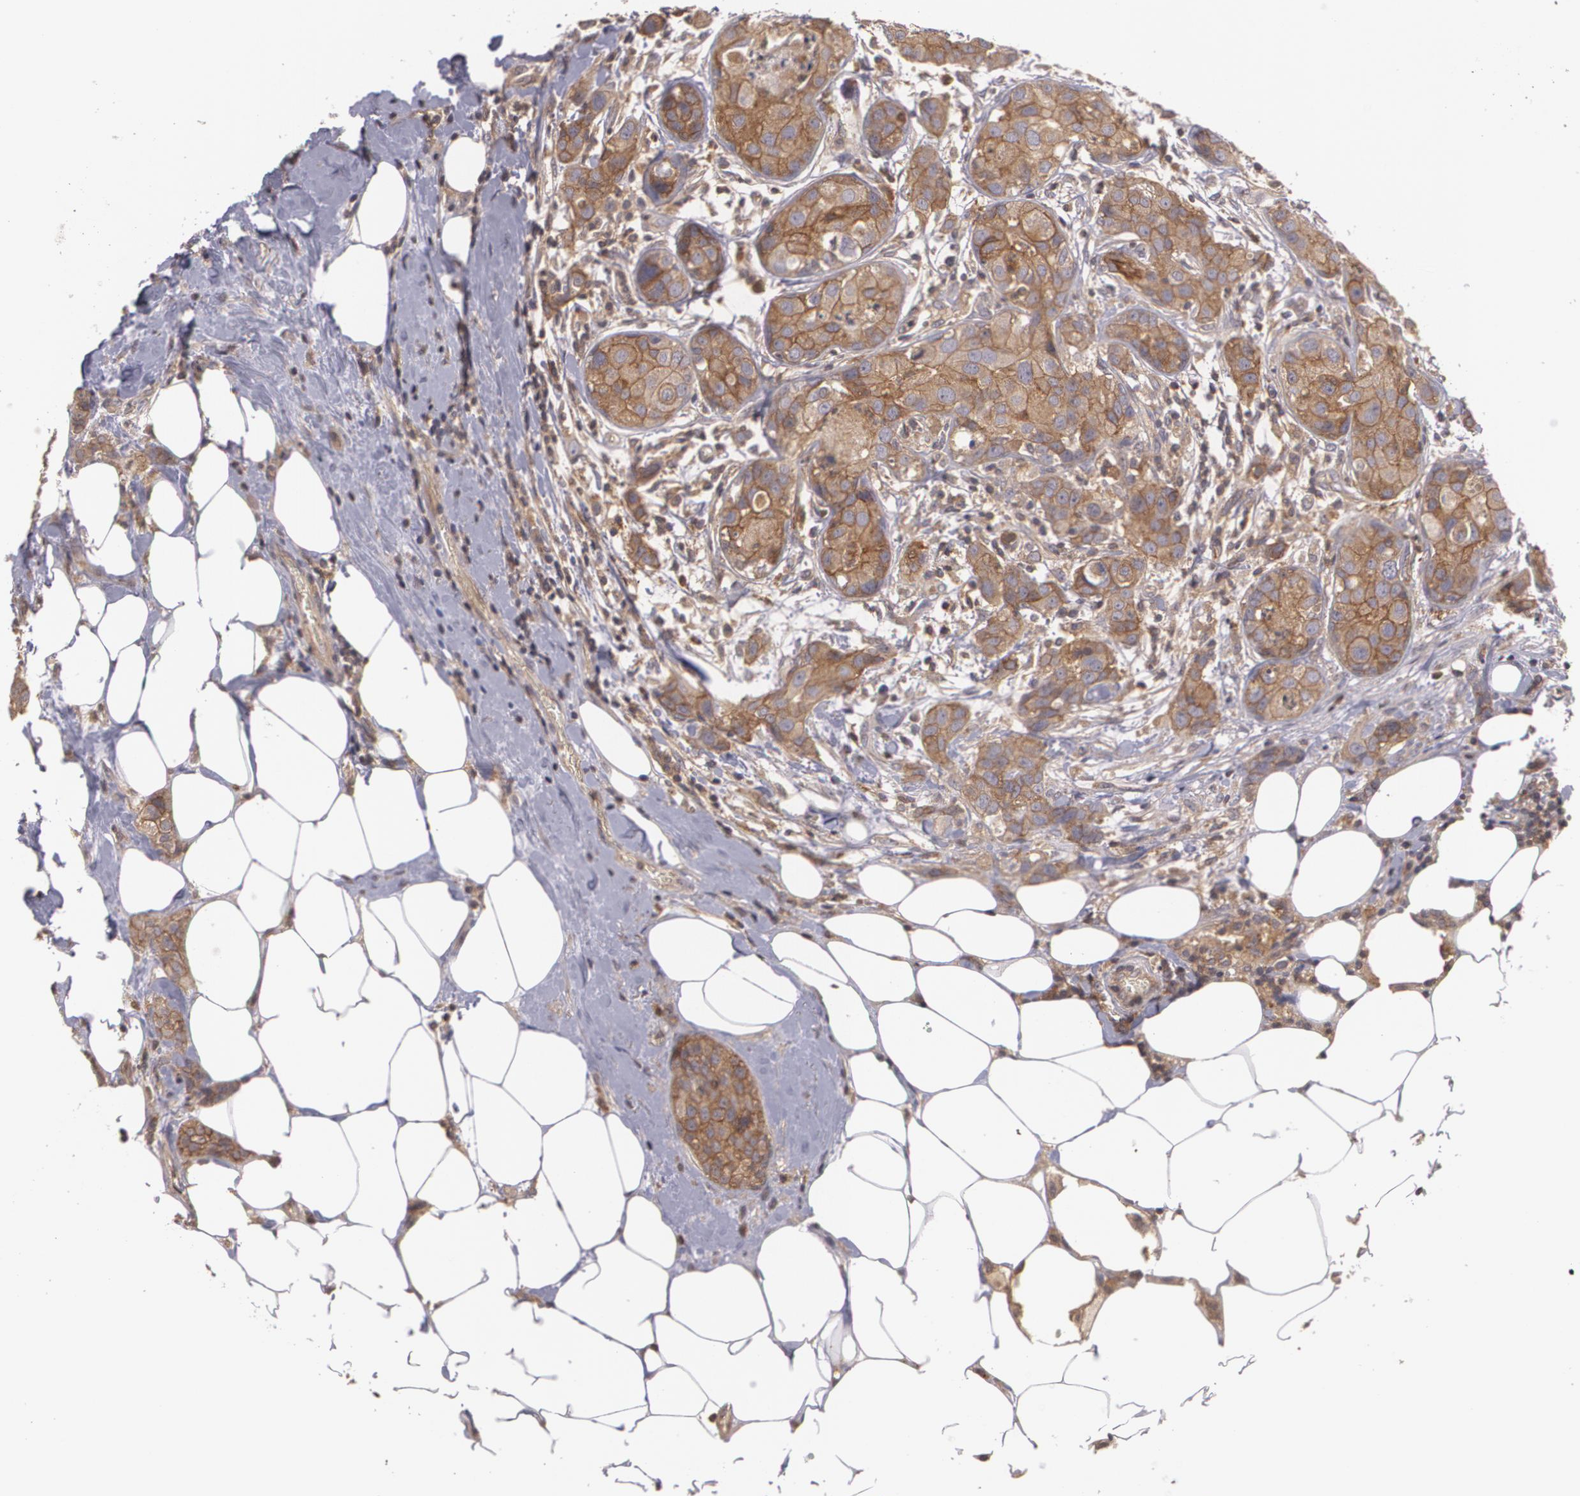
{"staining": {"intensity": "strong", "quantity": ">75%", "location": "cytoplasmic/membranous"}, "tissue": "breast cancer", "cell_type": "Tumor cells", "image_type": "cancer", "snomed": [{"axis": "morphology", "description": "Duct carcinoma"}, {"axis": "topography", "description": "Breast"}], "caption": "Immunohistochemistry histopathology image of neoplastic tissue: infiltrating ductal carcinoma (breast) stained using IHC reveals high levels of strong protein expression localized specifically in the cytoplasmic/membranous of tumor cells, appearing as a cytoplasmic/membranous brown color.", "gene": "HRAS", "patient": {"sex": "female", "age": 45}}